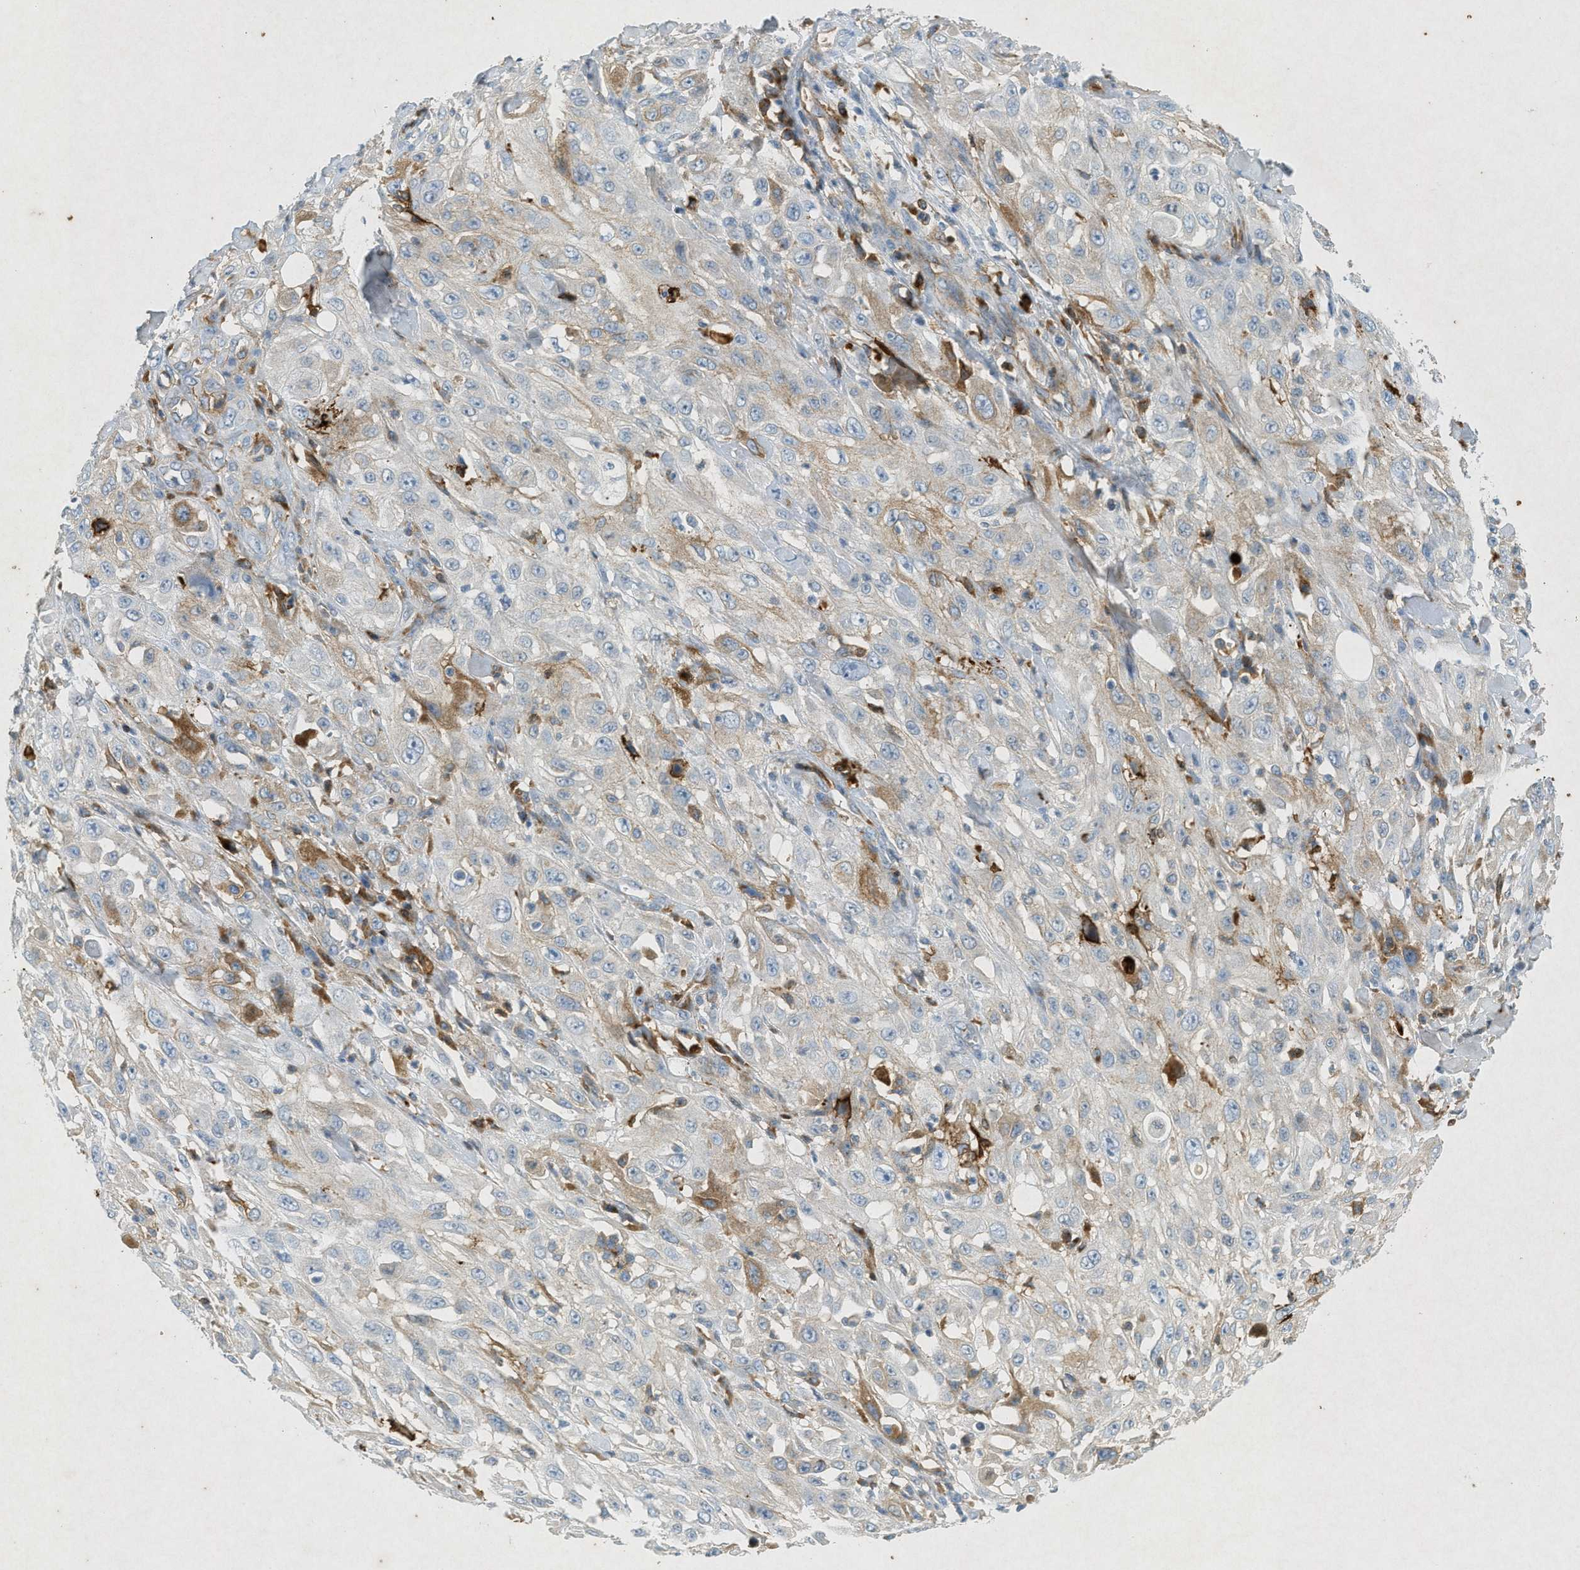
{"staining": {"intensity": "weak", "quantity": "25%-75%", "location": "cytoplasmic/membranous"}, "tissue": "skin cancer", "cell_type": "Tumor cells", "image_type": "cancer", "snomed": [{"axis": "morphology", "description": "Squamous cell carcinoma, NOS"}, {"axis": "morphology", "description": "Squamous cell carcinoma, metastatic, NOS"}, {"axis": "topography", "description": "Skin"}, {"axis": "topography", "description": "Lymph node"}], "caption": "DAB immunohistochemical staining of skin cancer (squamous cell carcinoma) shows weak cytoplasmic/membranous protein expression in approximately 25%-75% of tumor cells.", "gene": "F2", "patient": {"sex": "male", "age": 75}}